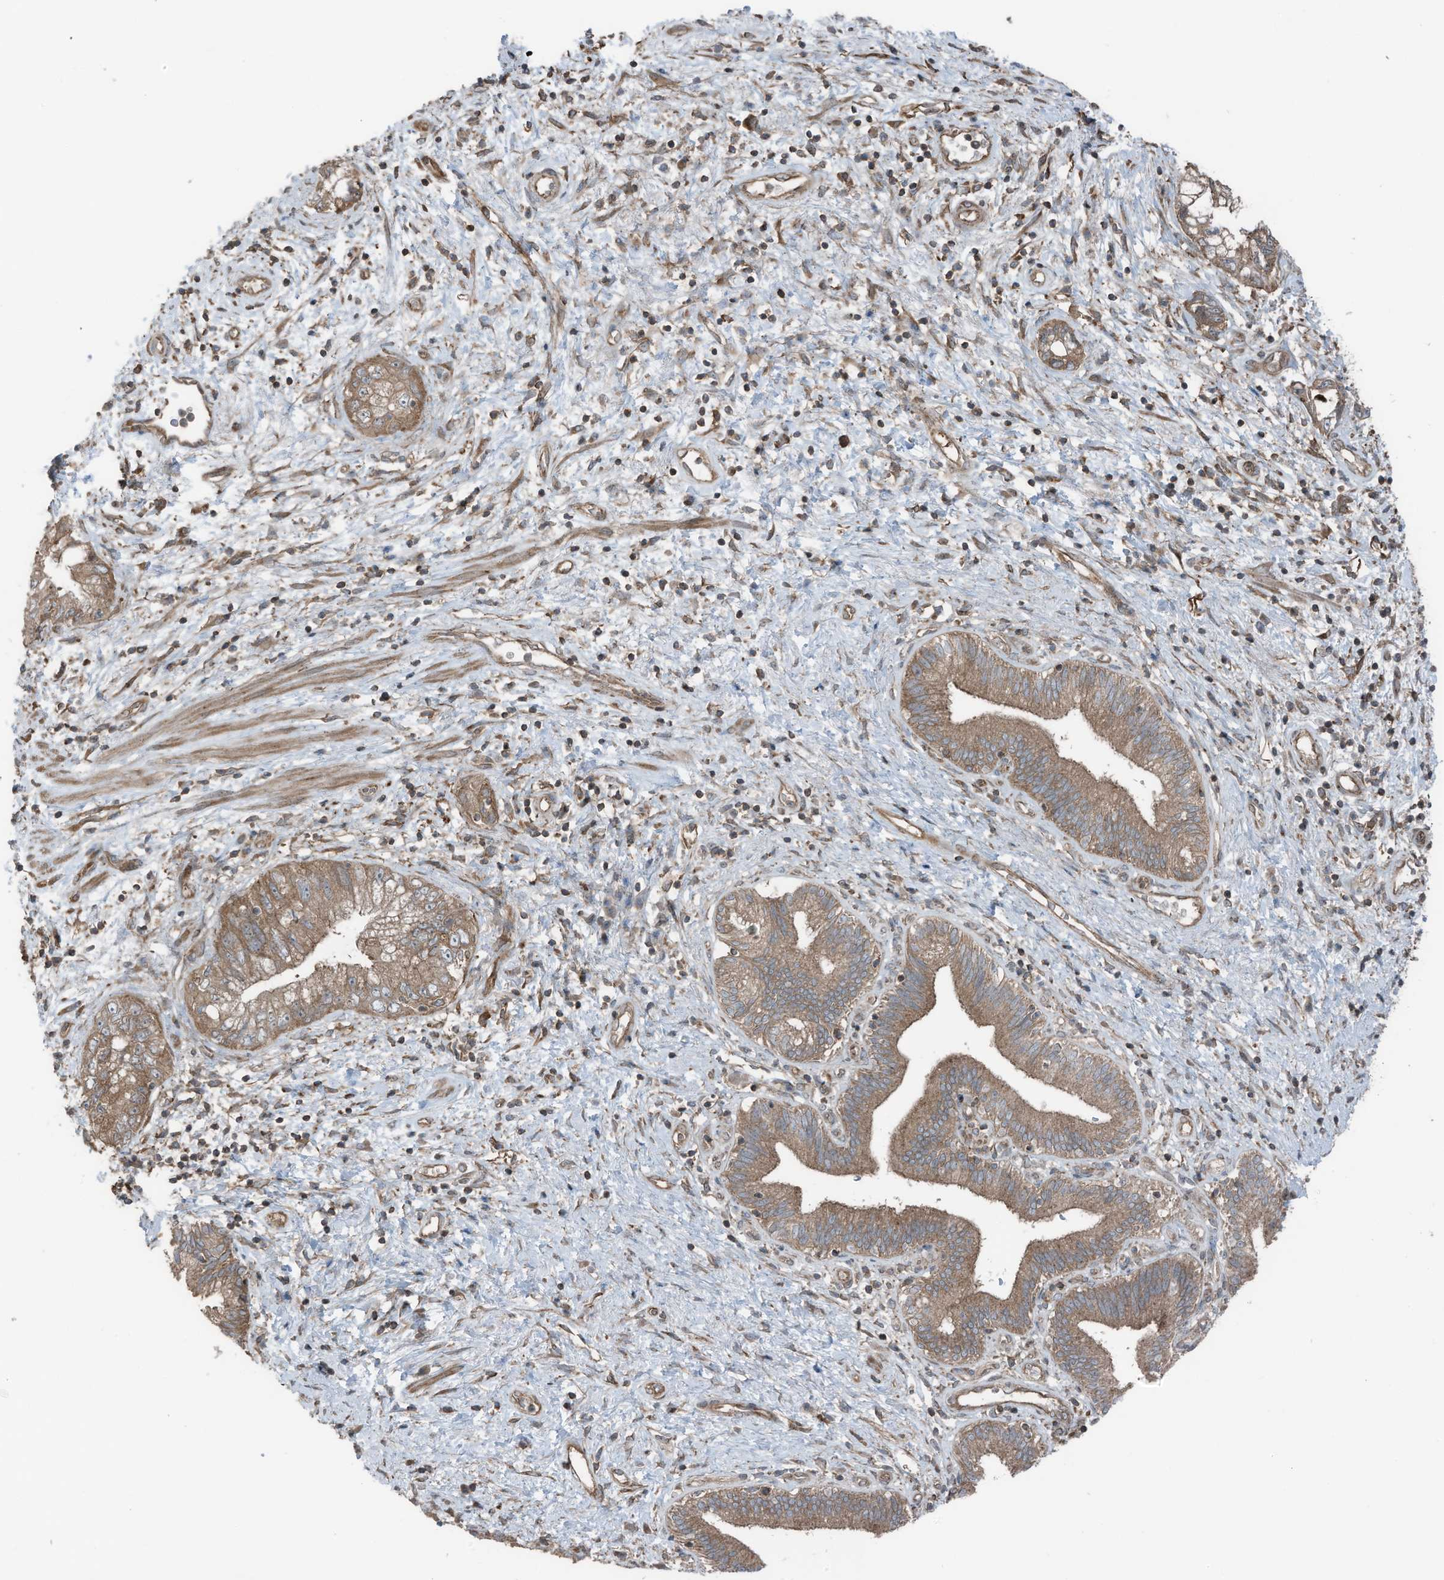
{"staining": {"intensity": "moderate", "quantity": ">75%", "location": "cytoplasmic/membranous"}, "tissue": "pancreatic cancer", "cell_type": "Tumor cells", "image_type": "cancer", "snomed": [{"axis": "morphology", "description": "Adenocarcinoma, NOS"}, {"axis": "topography", "description": "Pancreas"}], "caption": "Immunohistochemical staining of pancreatic adenocarcinoma reveals moderate cytoplasmic/membranous protein positivity in about >75% of tumor cells. (Brightfield microscopy of DAB IHC at high magnification).", "gene": "TXNDC9", "patient": {"sex": "female", "age": 73}}